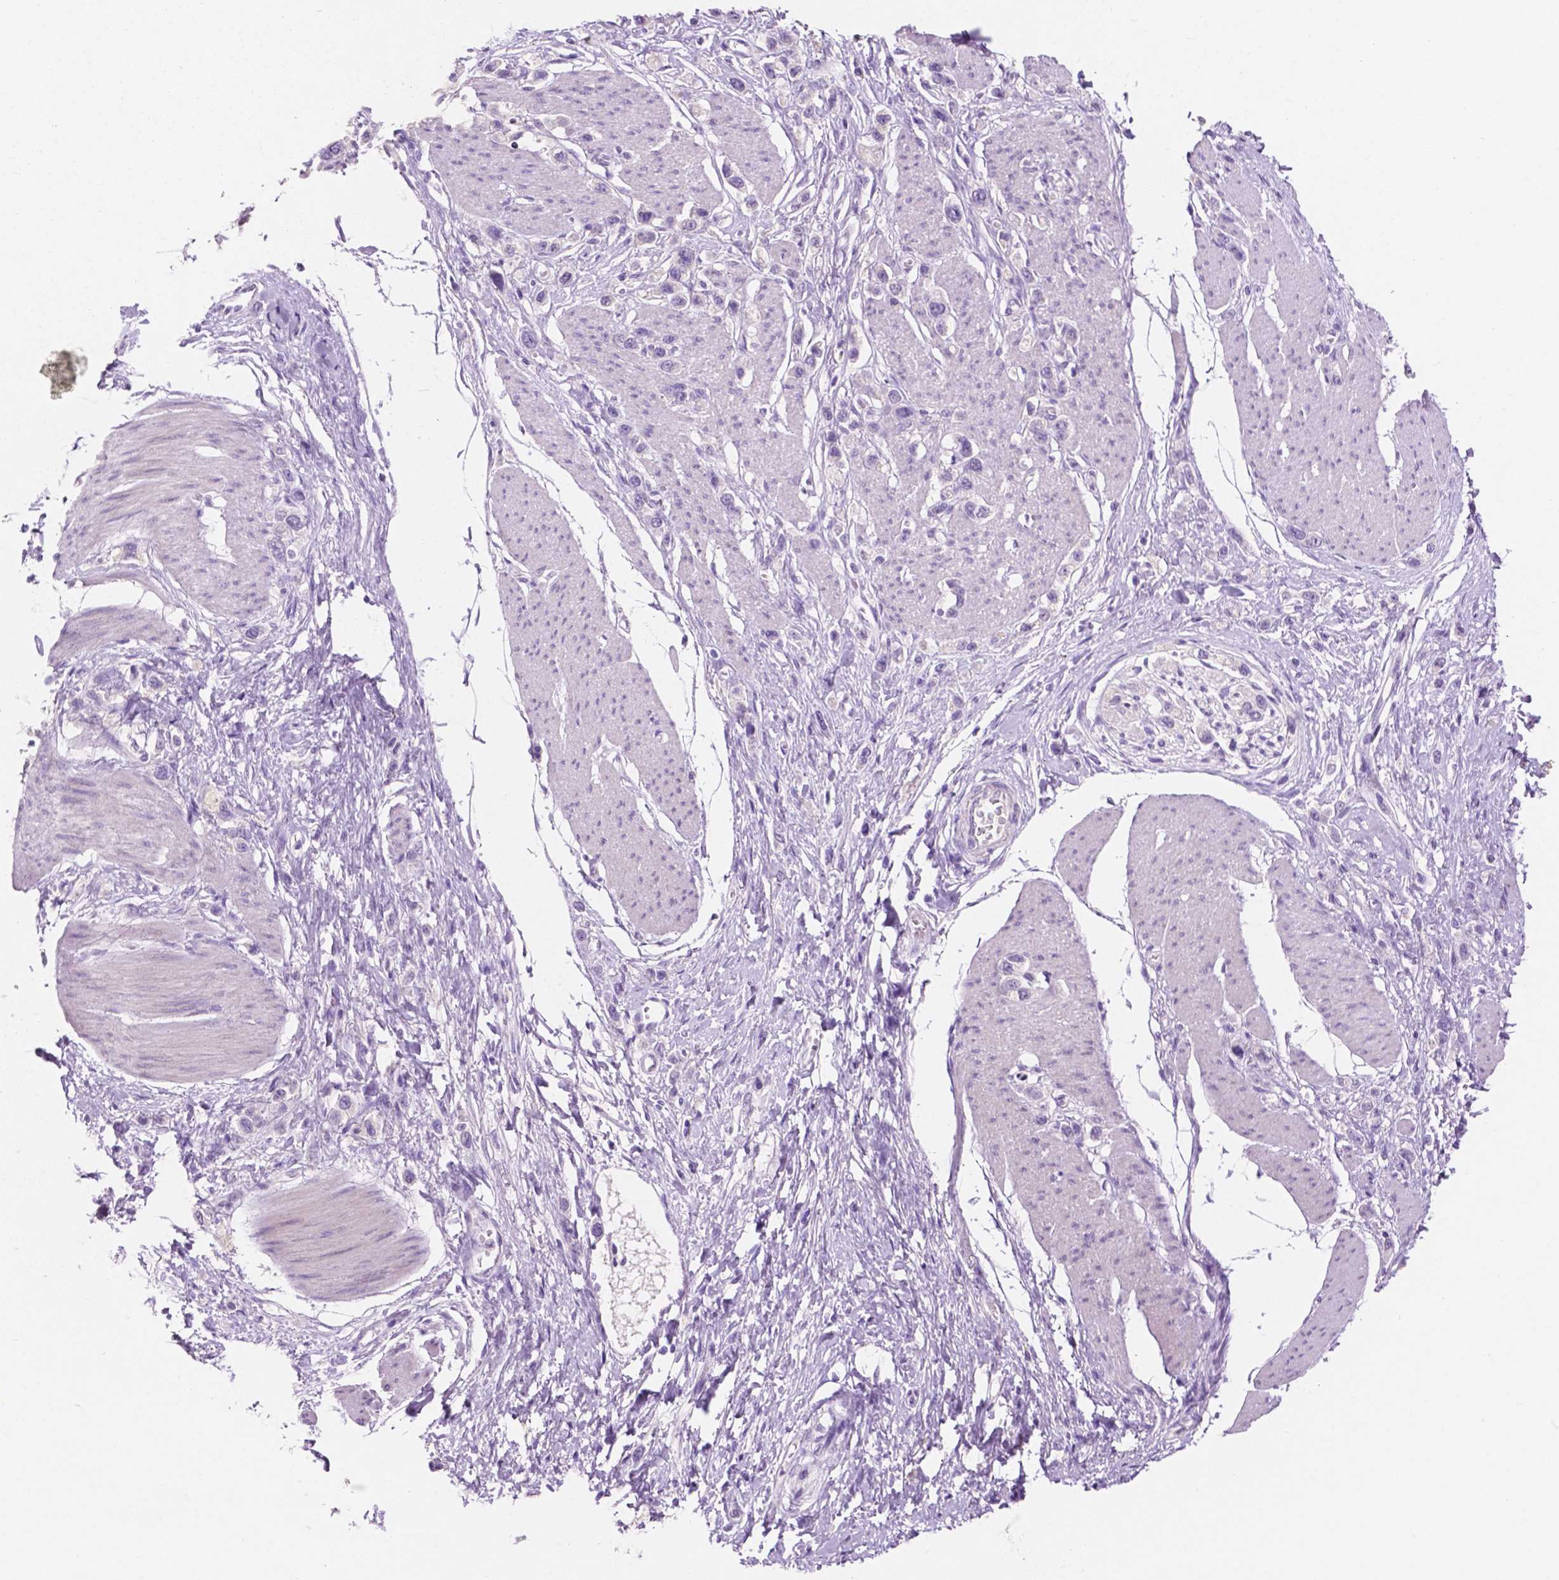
{"staining": {"intensity": "negative", "quantity": "none", "location": "none"}, "tissue": "stomach cancer", "cell_type": "Tumor cells", "image_type": "cancer", "snomed": [{"axis": "morphology", "description": "Adenocarcinoma, NOS"}, {"axis": "topography", "description": "Stomach"}], "caption": "DAB immunohistochemical staining of adenocarcinoma (stomach) demonstrates no significant positivity in tumor cells.", "gene": "IDO1", "patient": {"sex": "female", "age": 65}}